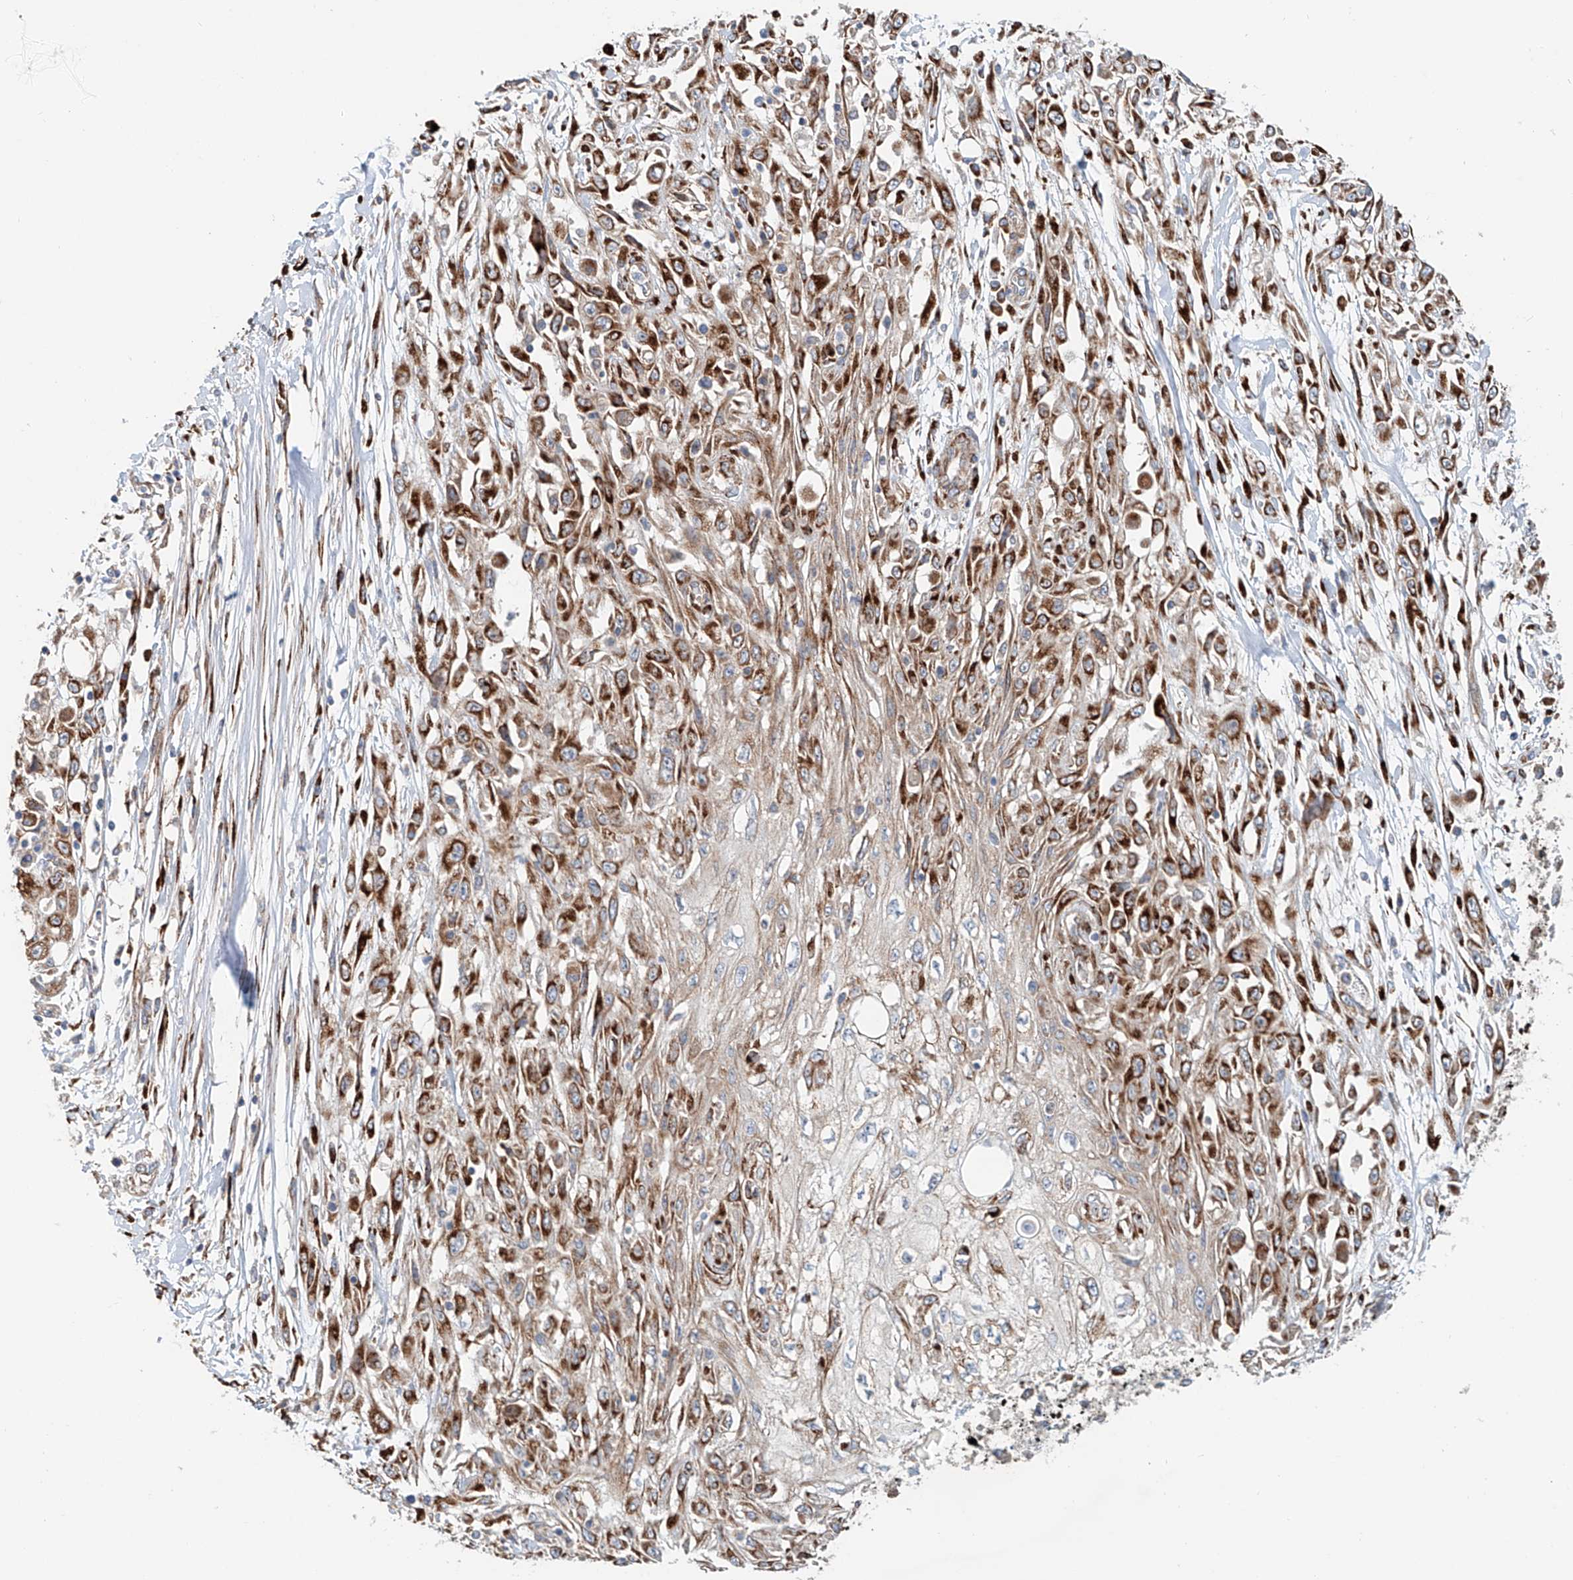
{"staining": {"intensity": "strong", "quantity": "25%-75%", "location": "cytoplasmic/membranous"}, "tissue": "skin cancer", "cell_type": "Tumor cells", "image_type": "cancer", "snomed": [{"axis": "morphology", "description": "Squamous cell carcinoma, NOS"}, {"axis": "morphology", "description": "Squamous cell carcinoma, metastatic, NOS"}, {"axis": "topography", "description": "Skin"}, {"axis": "topography", "description": "Lymph node"}], "caption": "There is high levels of strong cytoplasmic/membranous positivity in tumor cells of skin squamous cell carcinoma, as demonstrated by immunohistochemical staining (brown color).", "gene": "SNAP29", "patient": {"sex": "male", "age": 75}}